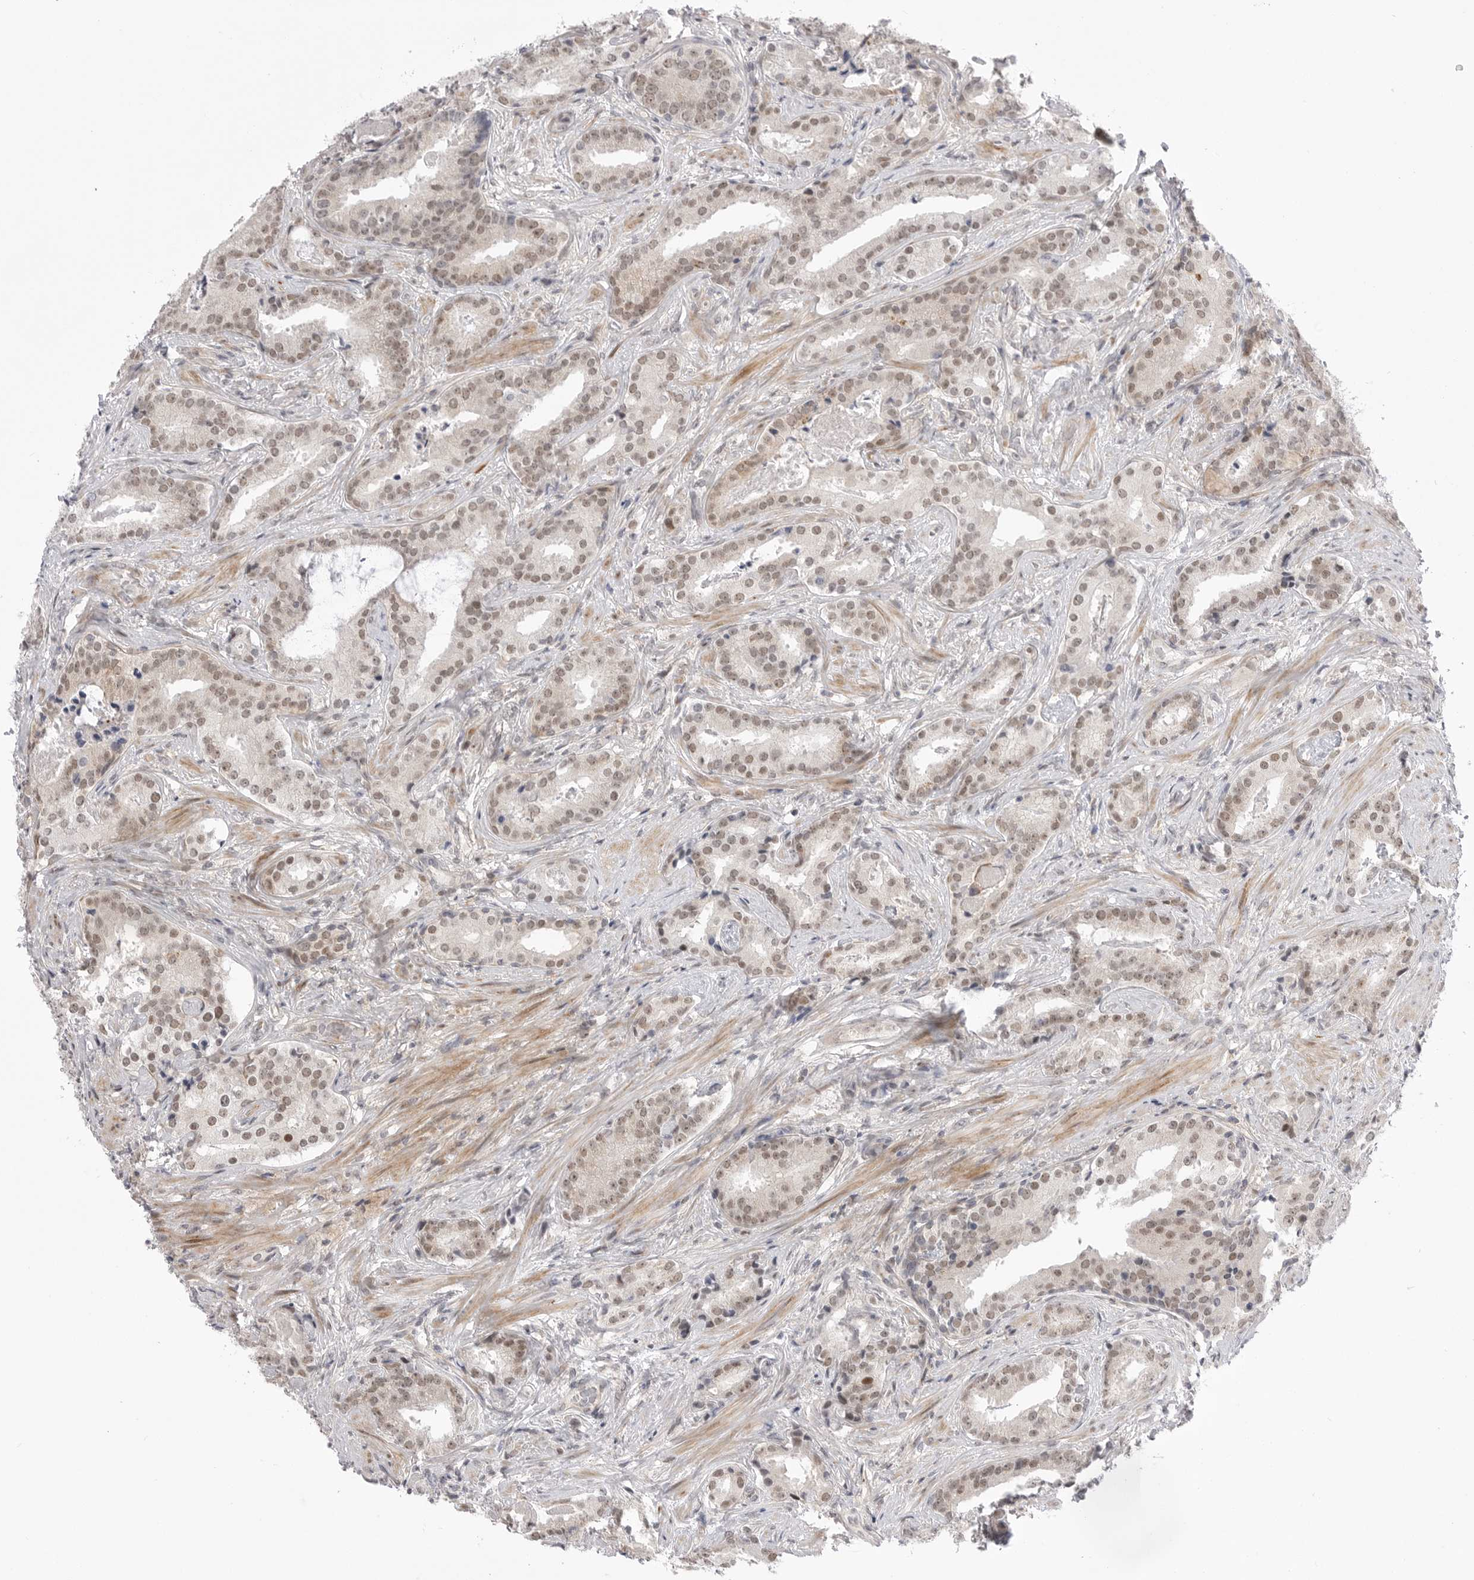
{"staining": {"intensity": "weak", "quantity": ">75%", "location": "nuclear"}, "tissue": "prostate cancer", "cell_type": "Tumor cells", "image_type": "cancer", "snomed": [{"axis": "morphology", "description": "Adenocarcinoma, Low grade"}, {"axis": "topography", "description": "Prostate"}], "caption": "Immunohistochemical staining of prostate cancer (adenocarcinoma (low-grade)) reveals weak nuclear protein staining in approximately >75% of tumor cells.", "gene": "GGT6", "patient": {"sex": "male", "age": 67}}